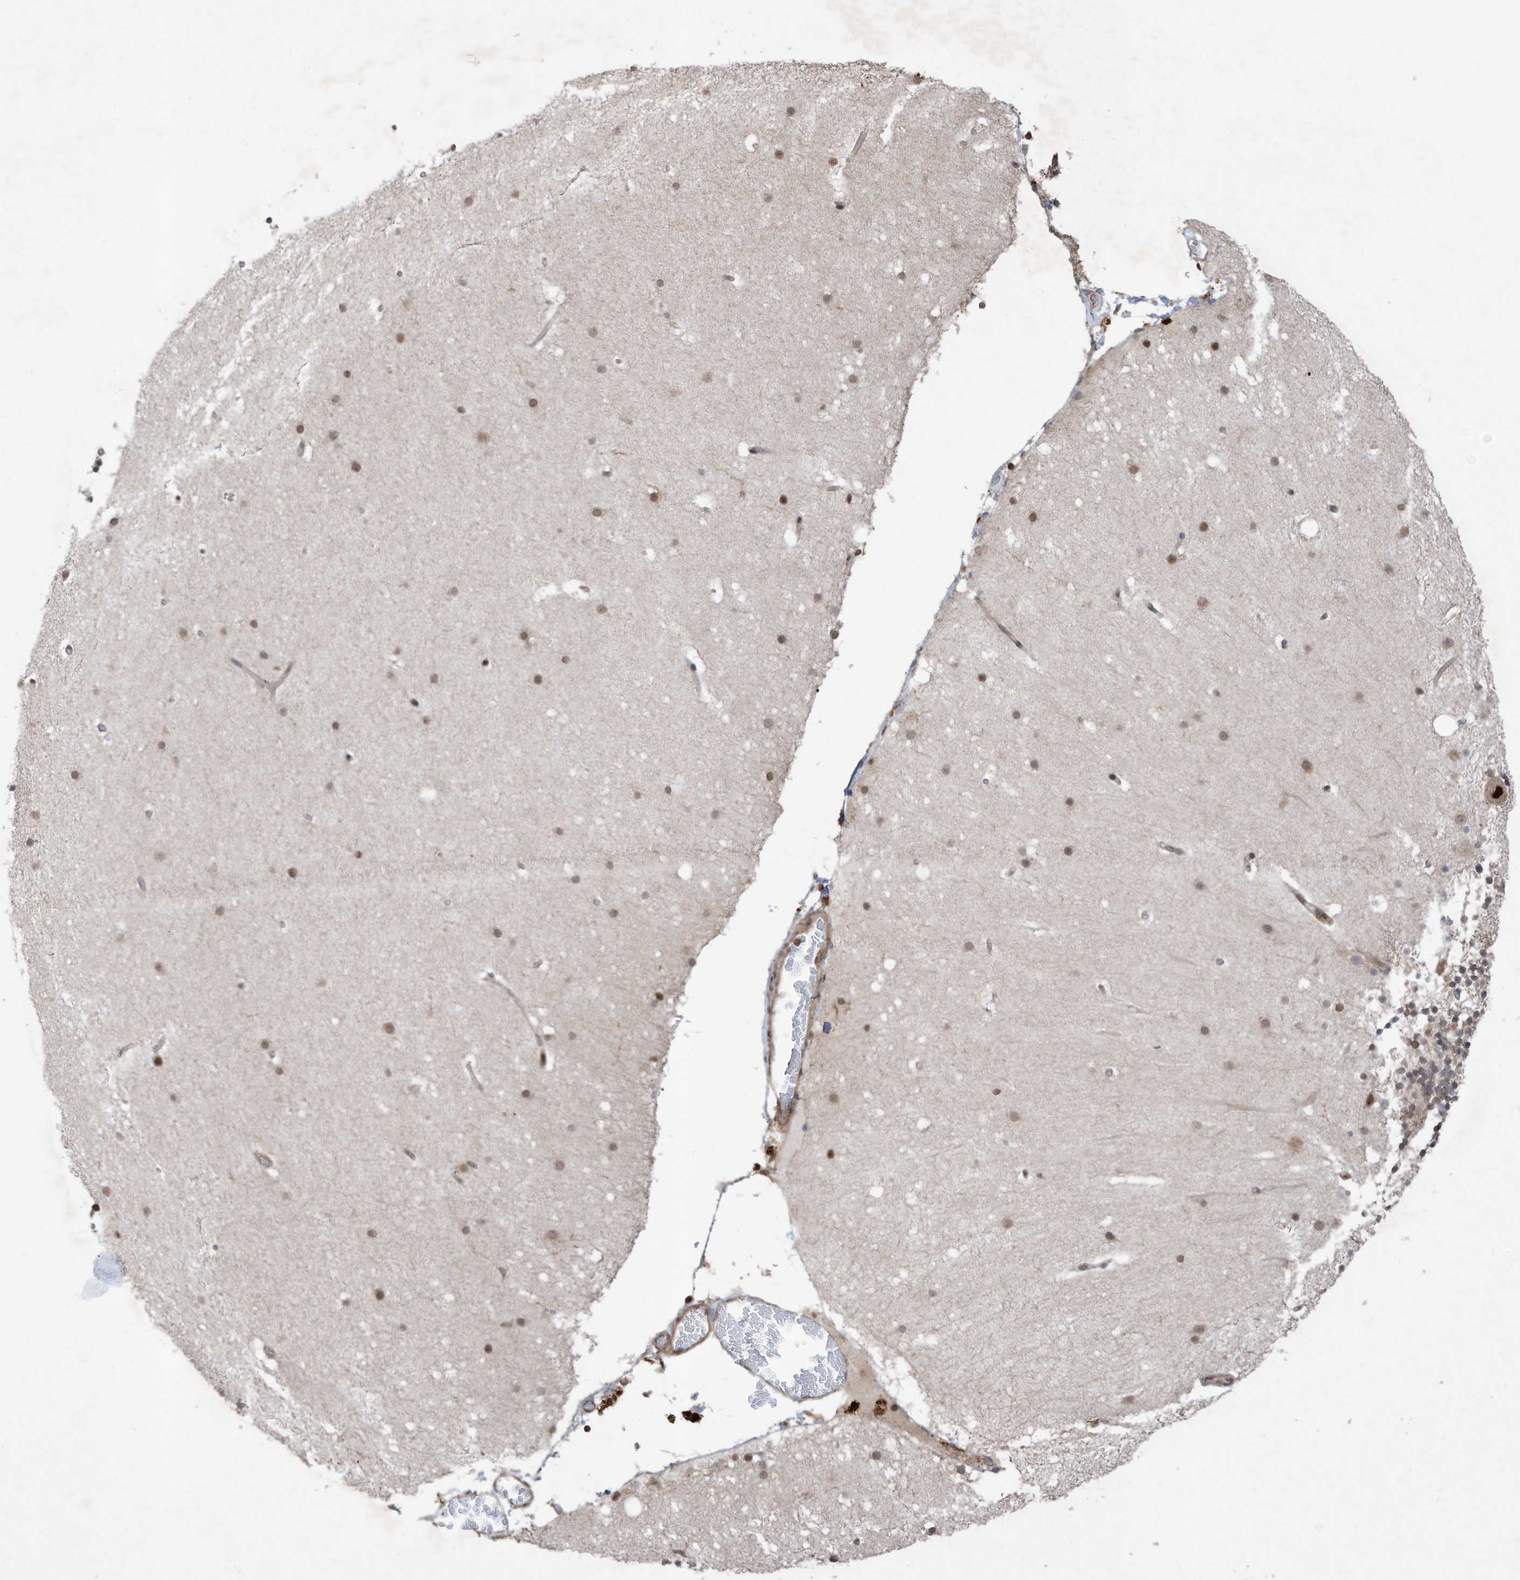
{"staining": {"intensity": "weak", "quantity": "25%-75%", "location": "cytoplasmic/membranous,nuclear"}, "tissue": "cerebellum", "cell_type": "Cells in granular layer", "image_type": "normal", "snomed": [{"axis": "morphology", "description": "Normal tissue, NOS"}, {"axis": "topography", "description": "Cerebellum"}], "caption": "A photomicrograph of human cerebellum stained for a protein shows weak cytoplasmic/membranous,nuclear brown staining in cells in granular layer. (IHC, brightfield microscopy, high magnification).", "gene": "REPIN1", "patient": {"sex": "male", "age": 57}}